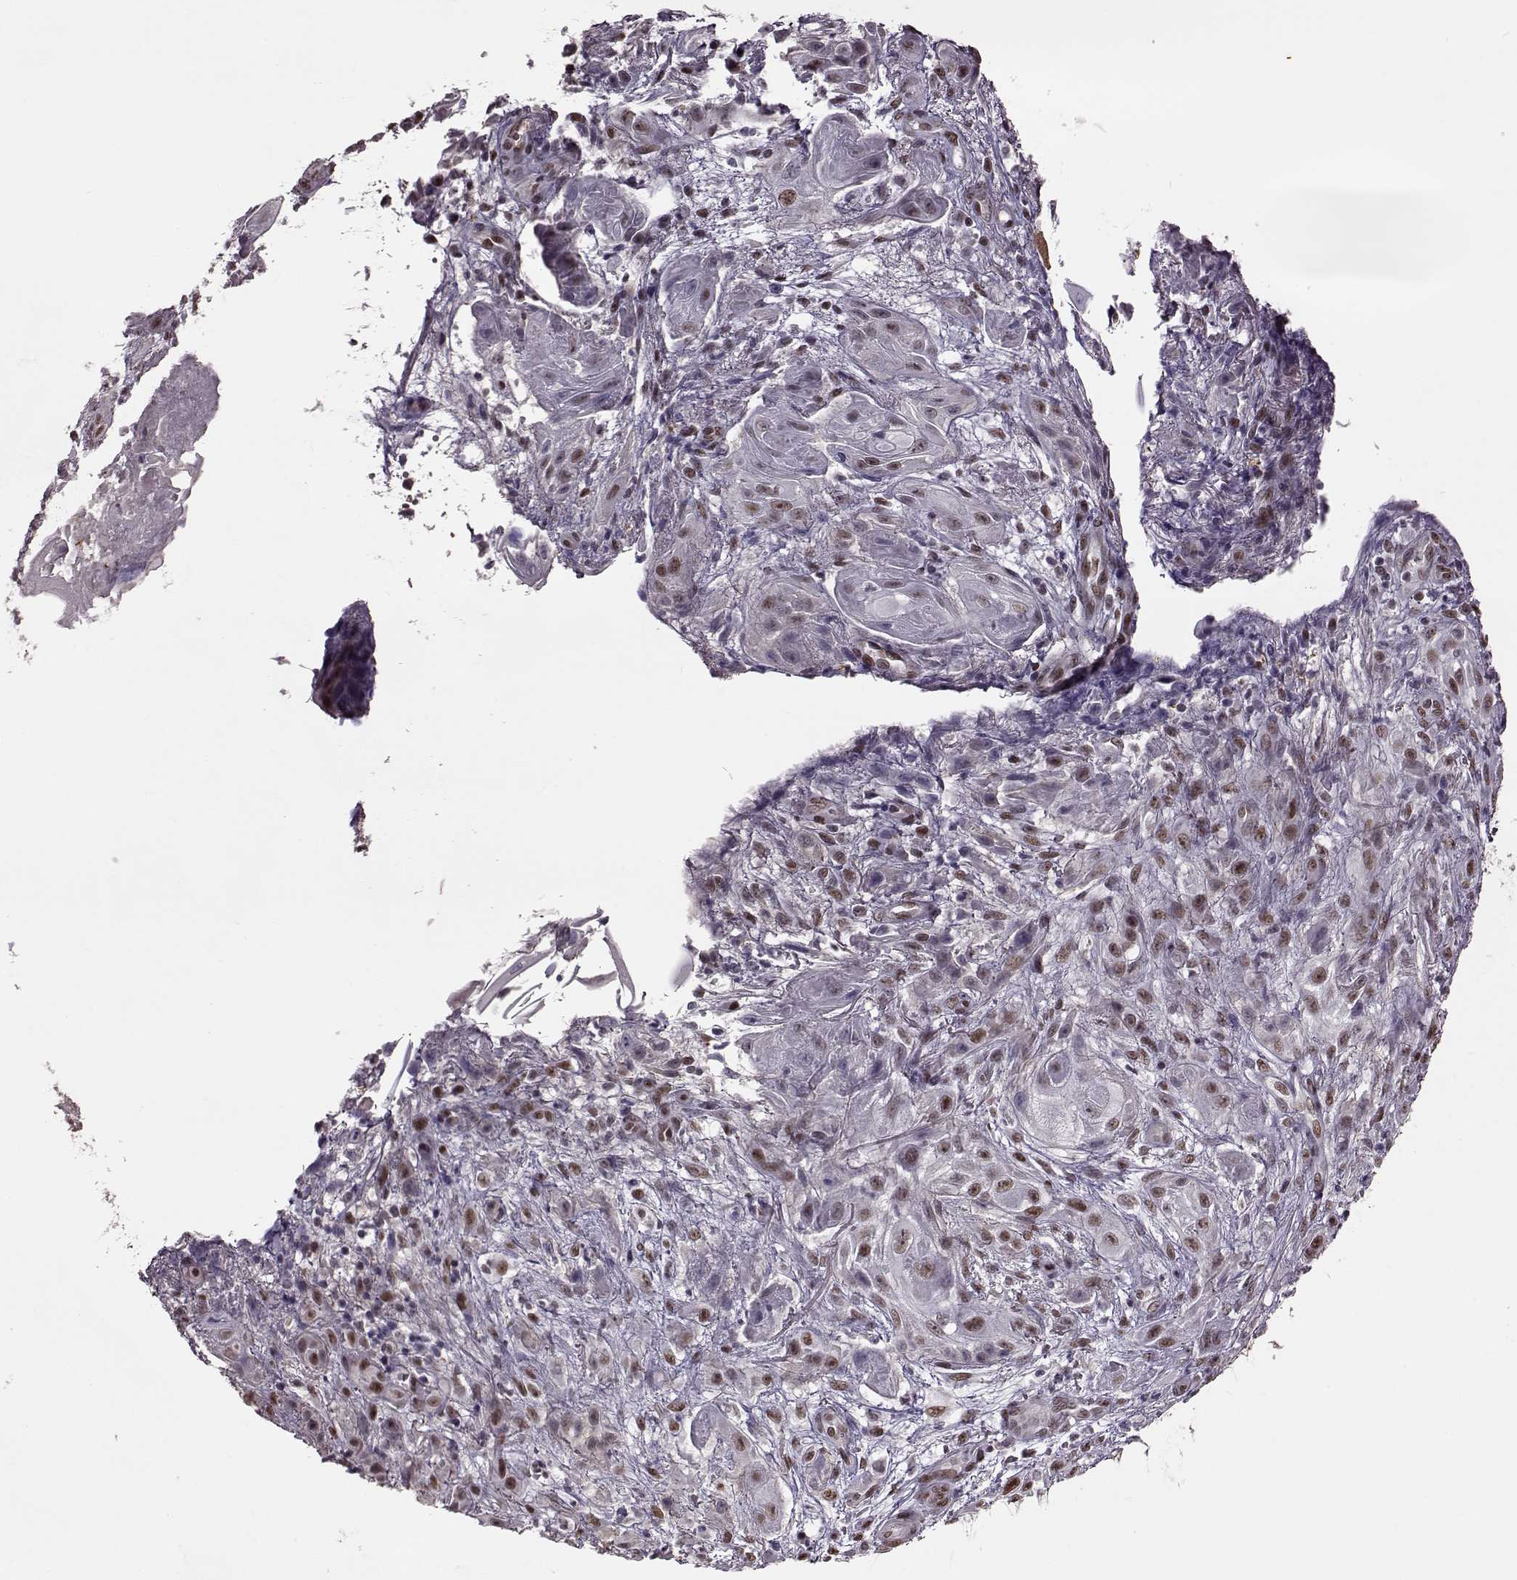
{"staining": {"intensity": "moderate", "quantity": ">75%", "location": "nuclear"}, "tissue": "skin cancer", "cell_type": "Tumor cells", "image_type": "cancer", "snomed": [{"axis": "morphology", "description": "Squamous cell carcinoma, NOS"}, {"axis": "topography", "description": "Skin"}], "caption": "This is a histology image of immunohistochemistry (IHC) staining of skin cancer, which shows moderate positivity in the nuclear of tumor cells.", "gene": "FTO", "patient": {"sex": "male", "age": 62}}